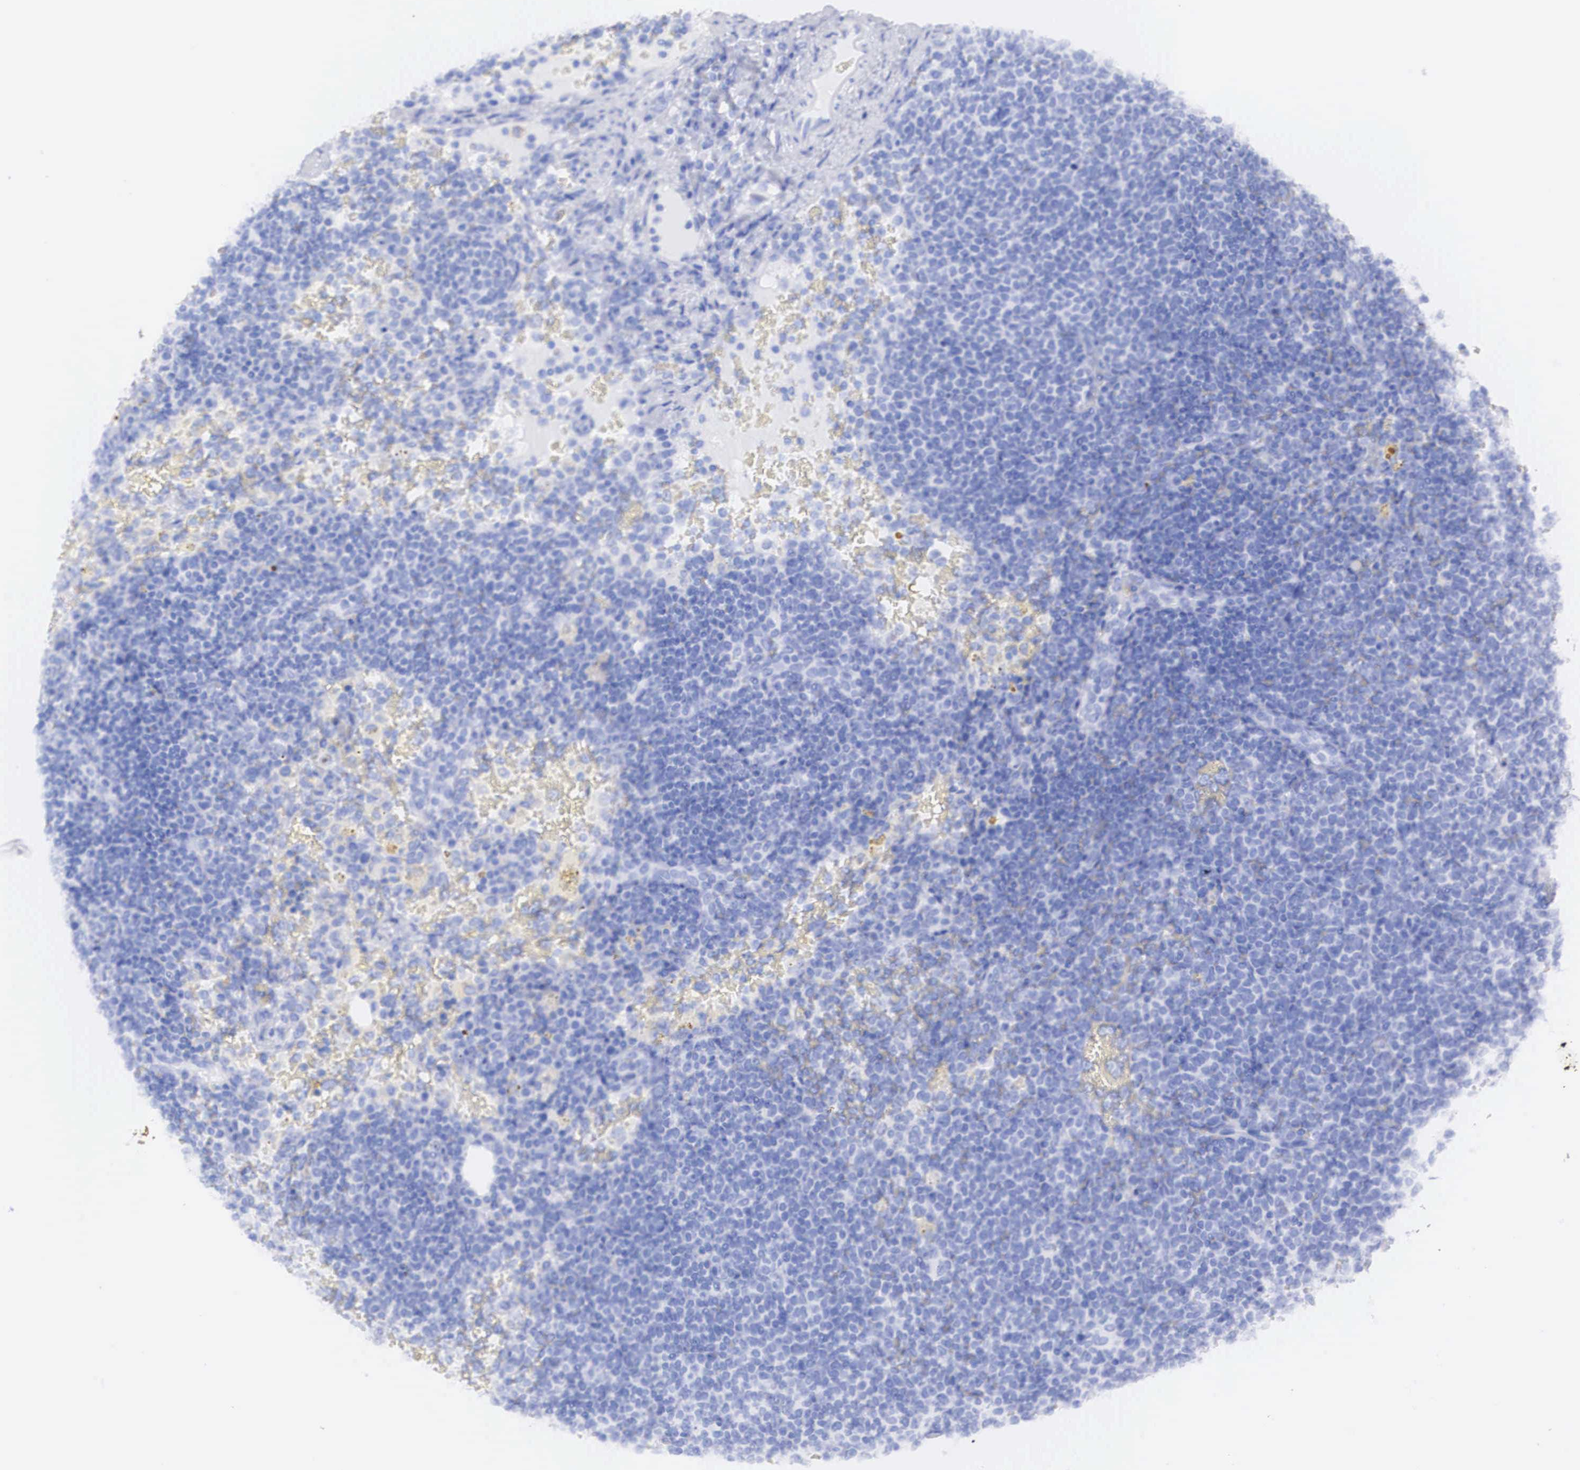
{"staining": {"intensity": "negative", "quantity": "none", "location": "none"}, "tissue": "lymphoma", "cell_type": "Tumor cells", "image_type": "cancer", "snomed": [{"axis": "morphology", "description": "Malignant lymphoma, non-Hodgkin's type, High grade"}, {"axis": "topography", "description": "Lymph node"}], "caption": "An immunohistochemistry (IHC) photomicrograph of lymphoma is shown. There is no staining in tumor cells of lymphoma.", "gene": "ERBB2", "patient": {"sex": "female", "age": 76}}